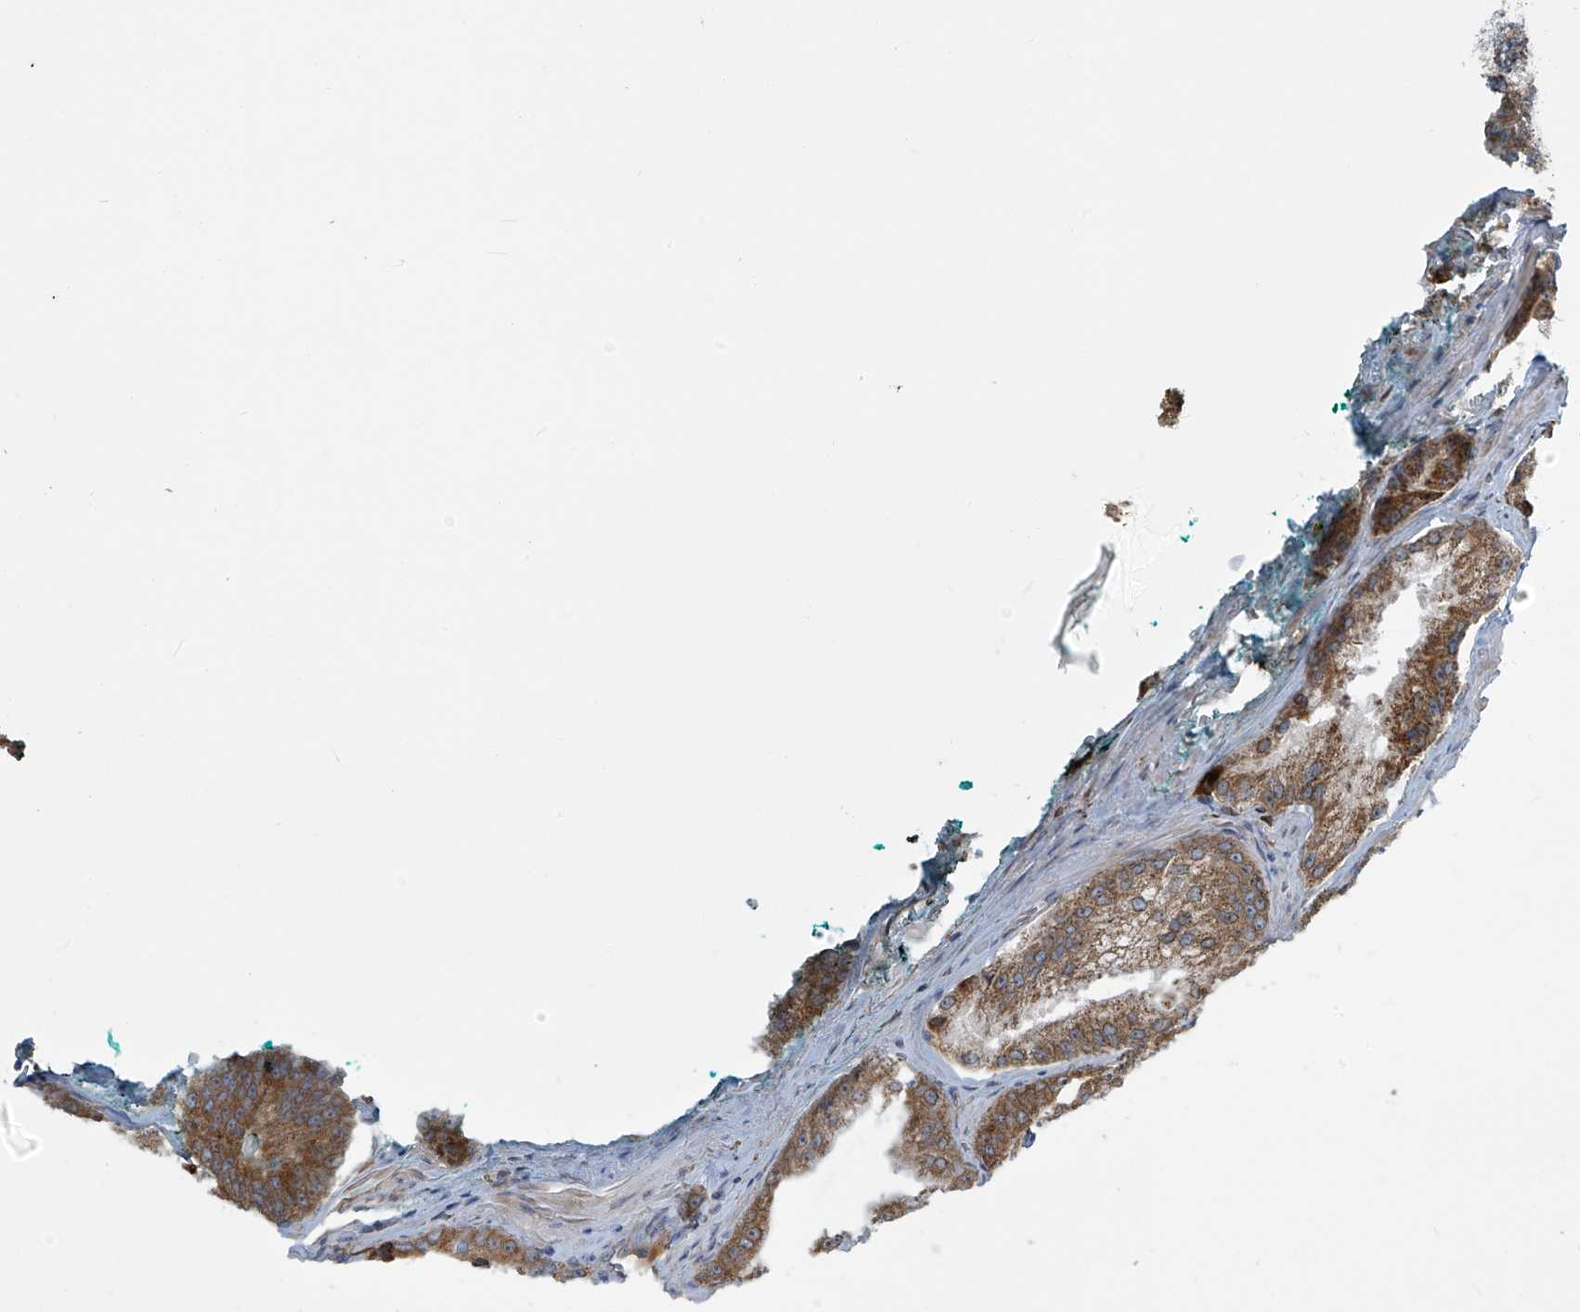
{"staining": {"intensity": "moderate", "quantity": ">75%", "location": "cytoplasmic/membranous"}, "tissue": "prostate cancer", "cell_type": "Tumor cells", "image_type": "cancer", "snomed": [{"axis": "morphology", "description": "Adenocarcinoma, High grade"}, {"axis": "topography", "description": "Prostate"}], "caption": "Tumor cells exhibit medium levels of moderate cytoplasmic/membranous expression in about >75% of cells in prostate cancer (high-grade adenocarcinoma). The protein is stained brown, and the nuclei are stained in blue (DAB (3,3'-diaminobenzidine) IHC with brightfield microscopy, high magnification).", "gene": "LZTS3", "patient": {"sex": "male", "age": 71}}